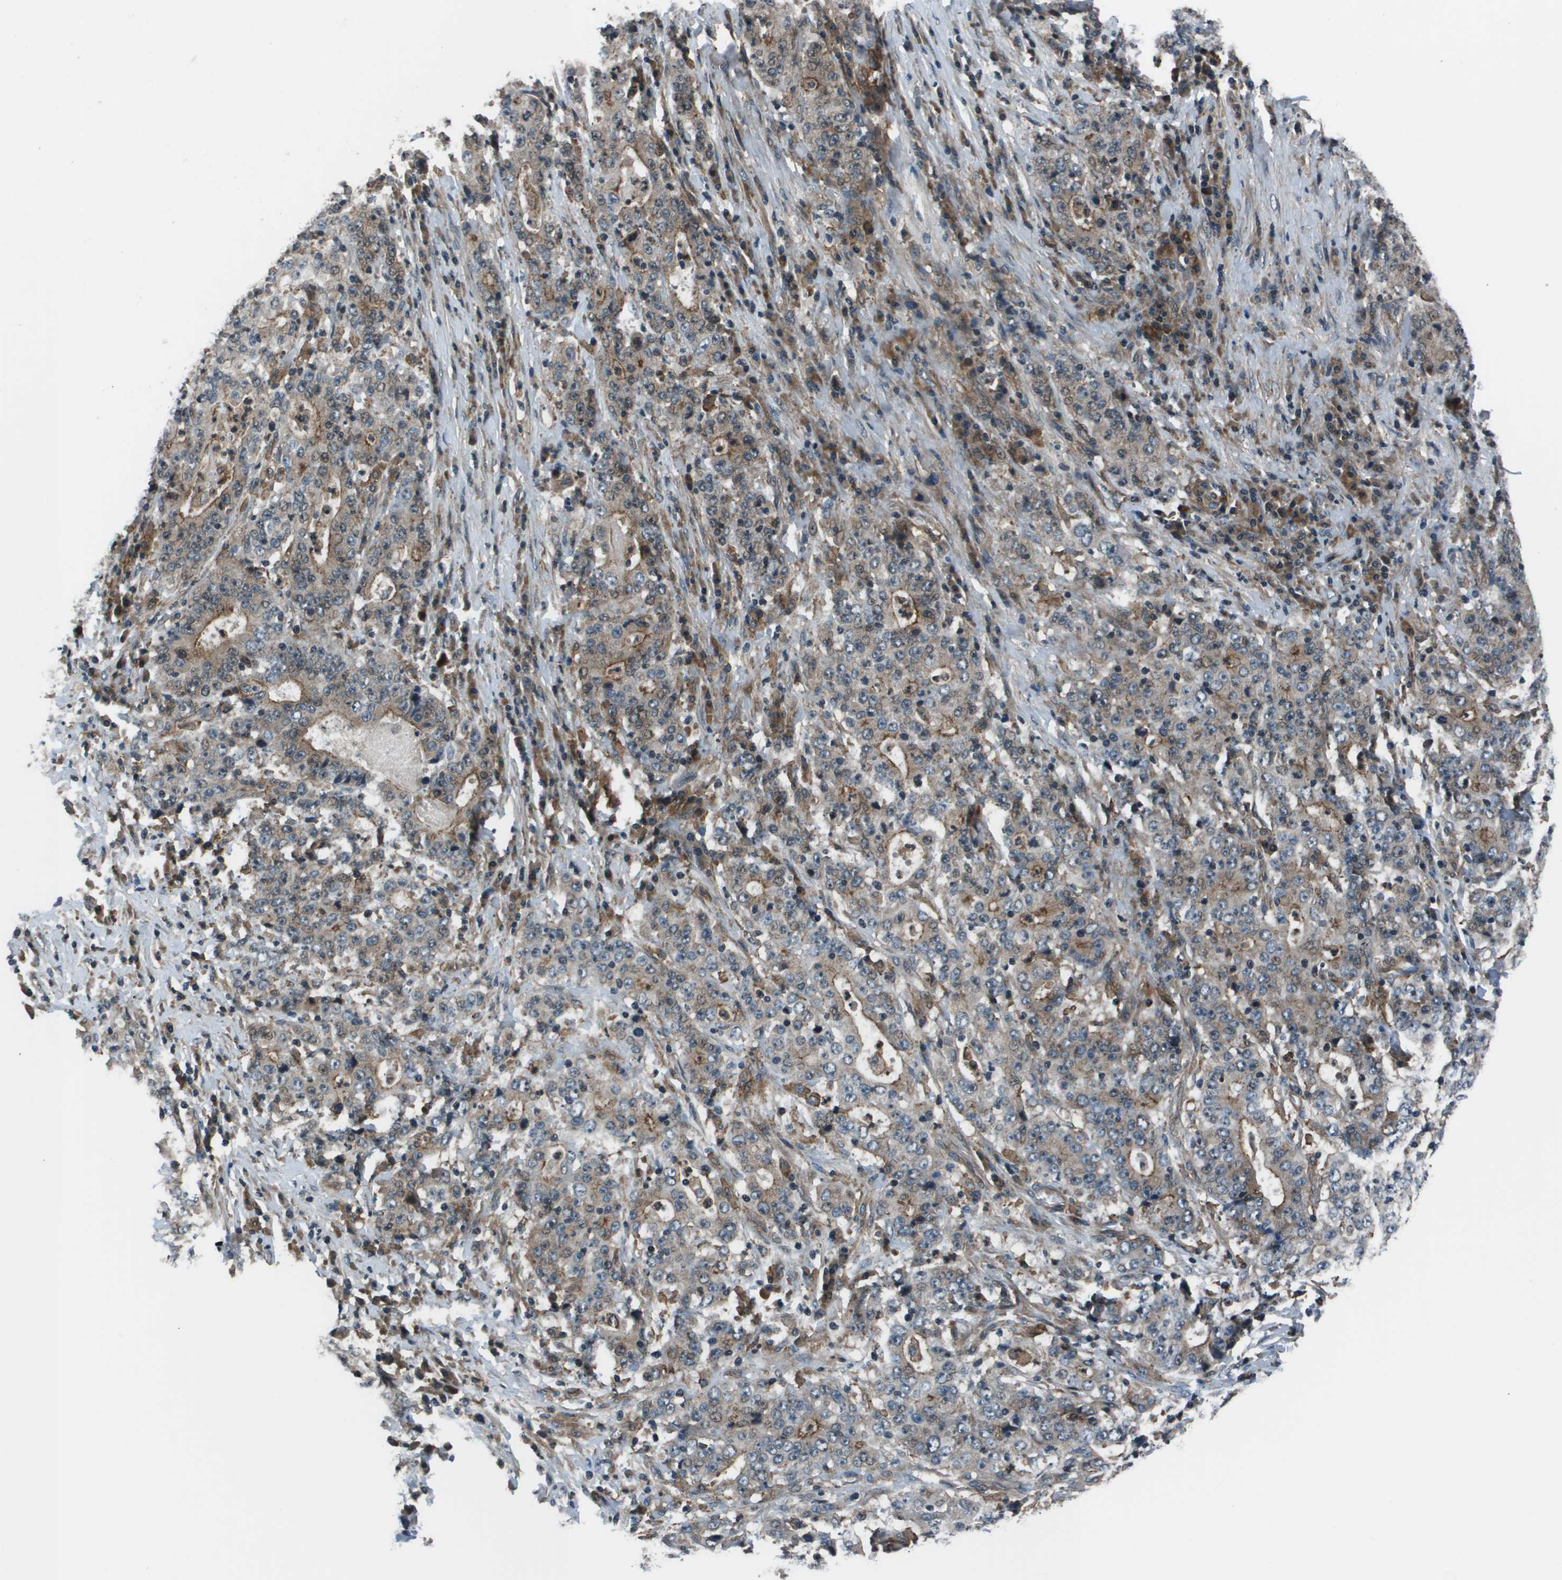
{"staining": {"intensity": "moderate", "quantity": "25%-75%", "location": "cytoplasmic/membranous"}, "tissue": "stomach cancer", "cell_type": "Tumor cells", "image_type": "cancer", "snomed": [{"axis": "morphology", "description": "Normal tissue, NOS"}, {"axis": "morphology", "description": "Adenocarcinoma, NOS"}, {"axis": "topography", "description": "Stomach, upper"}, {"axis": "topography", "description": "Stomach"}], "caption": "Immunohistochemistry micrograph of neoplastic tissue: stomach adenocarcinoma stained using immunohistochemistry exhibits medium levels of moderate protein expression localized specifically in the cytoplasmic/membranous of tumor cells, appearing as a cytoplasmic/membranous brown color.", "gene": "ARHGEF11", "patient": {"sex": "male", "age": 59}}